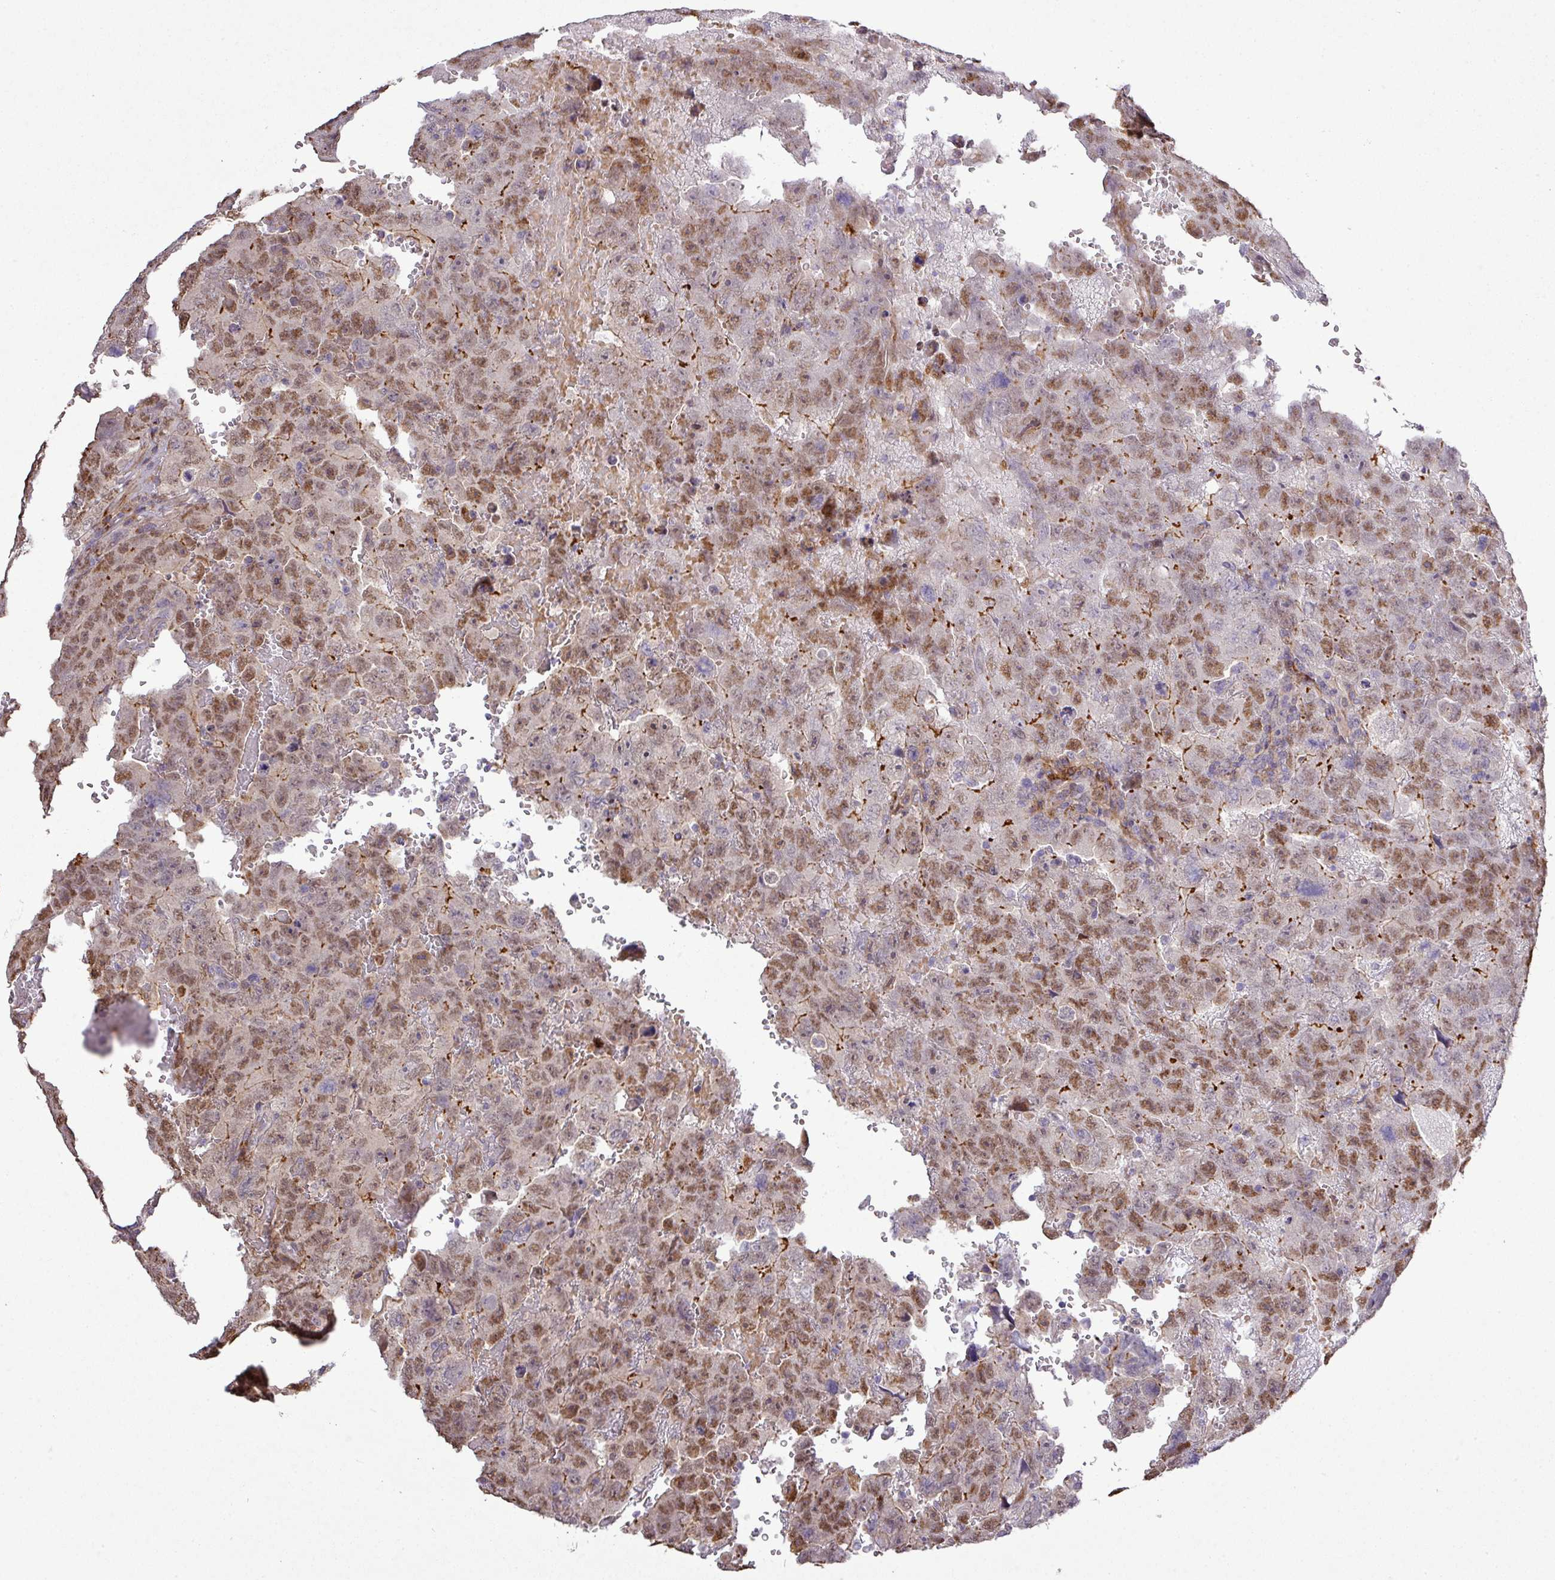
{"staining": {"intensity": "moderate", "quantity": ">75%", "location": "nuclear"}, "tissue": "testis cancer", "cell_type": "Tumor cells", "image_type": "cancer", "snomed": [{"axis": "morphology", "description": "Carcinoma, Embryonal, NOS"}, {"axis": "topography", "description": "Testis"}], "caption": "Immunohistochemistry (IHC) (DAB) staining of human testis cancer (embryonal carcinoma) exhibits moderate nuclear protein staining in approximately >75% of tumor cells.", "gene": "TPRA1", "patient": {"sex": "male", "age": 45}}